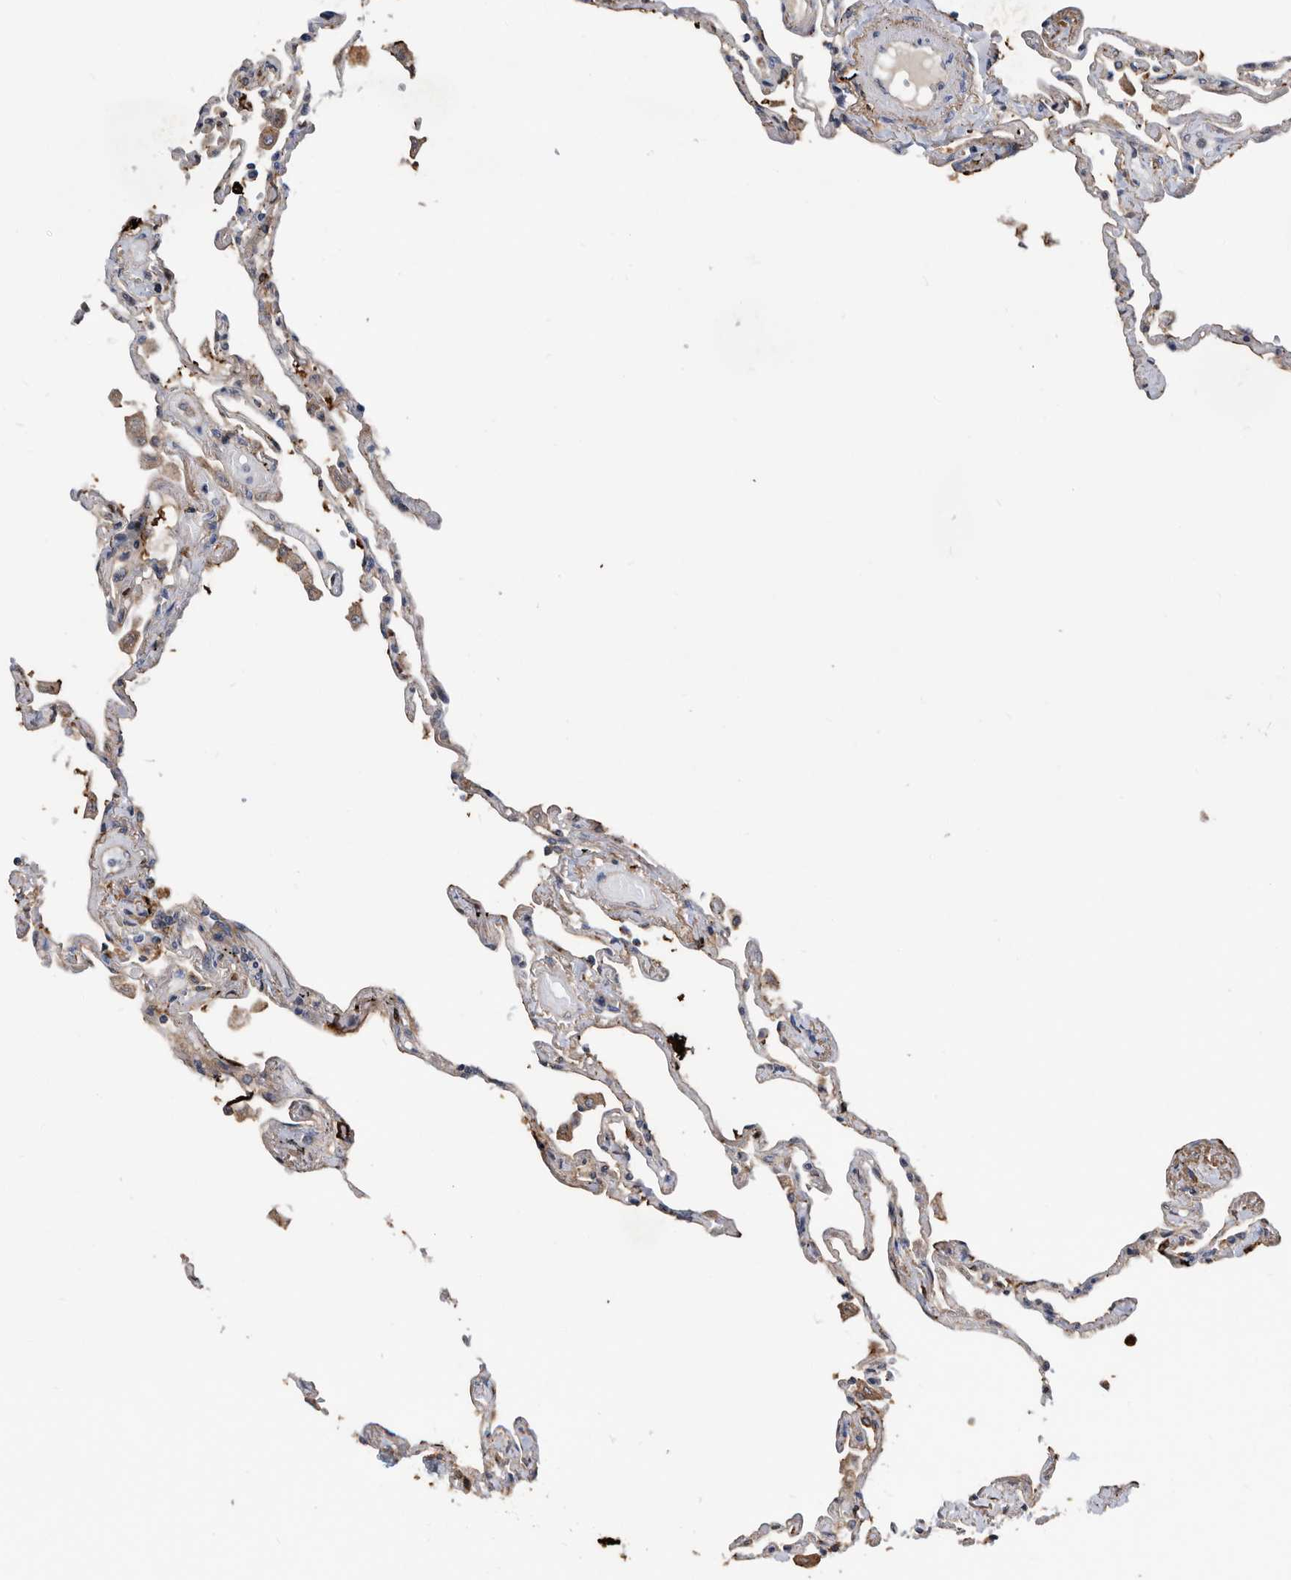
{"staining": {"intensity": "strong", "quantity": "<25%", "location": "cytoplasmic/membranous,nuclear"}, "tissue": "lung", "cell_type": "Alveolar cells", "image_type": "normal", "snomed": [{"axis": "morphology", "description": "Normal tissue, NOS"}, {"axis": "topography", "description": "Lung"}], "caption": "DAB (3,3'-diaminobenzidine) immunohistochemical staining of normal lung reveals strong cytoplasmic/membranous,nuclear protein positivity in about <25% of alveolar cells. The staining was performed using DAB to visualize the protein expression in brown, while the nuclei were stained in blue with hematoxylin (Magnification: 20x).", "gene": "ATAD2", "patient": {"sex": "female", "age": 67}}